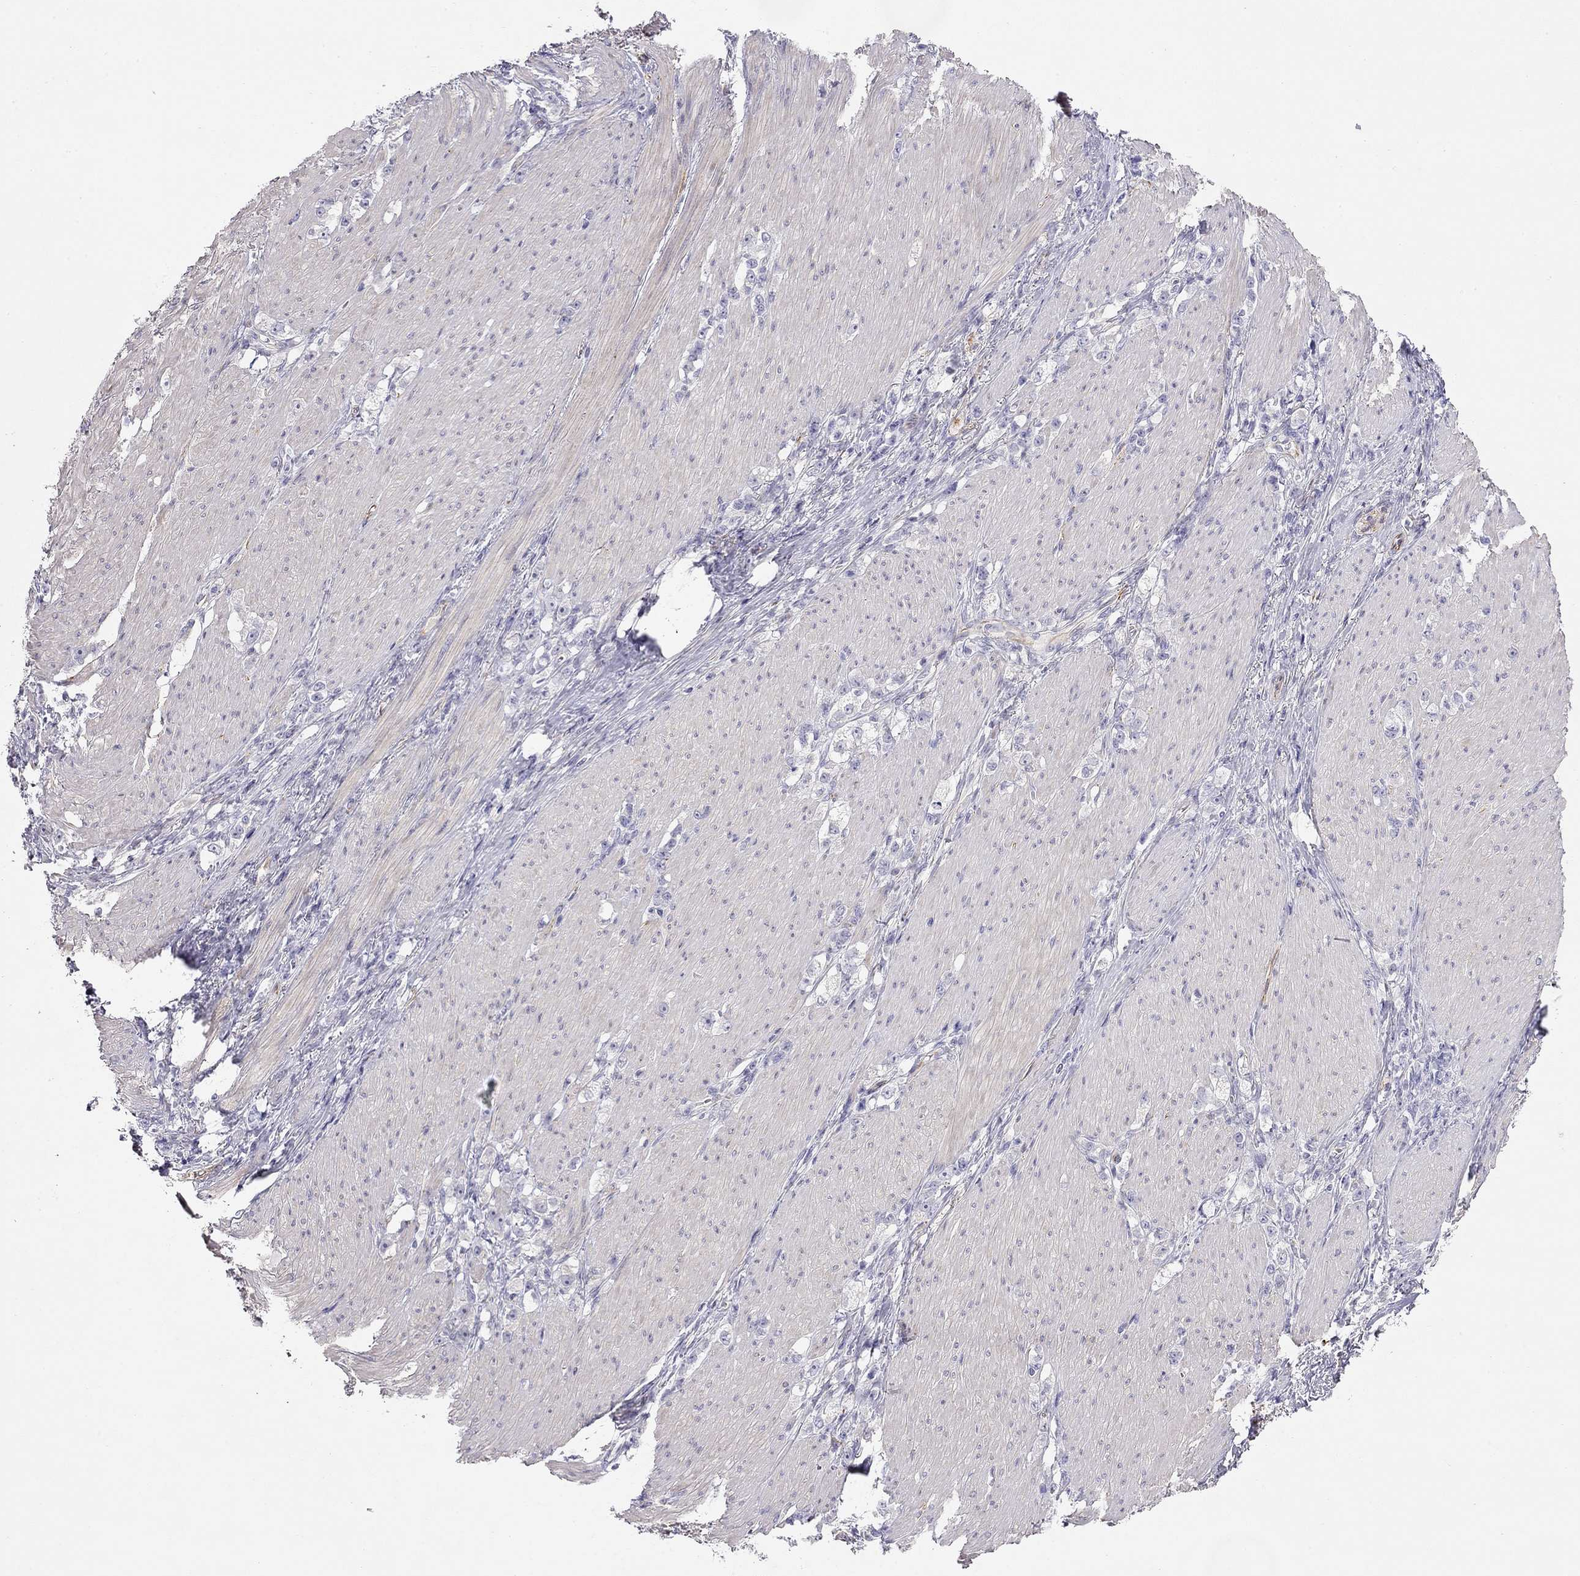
{"staining": {"intensity": "negative", "quantity": "none", "location": "none"}, "tissue": "stomach cancer", "cell_type": "Tumor cells", "image_type": "cancer", "snomed": [{"axis": "morphology", "description": "Adenocarcinoma, NOS"}, {"axis": "topography", "description": "Stomach, lower"}], "caption": "This is a photomicrograph of IHC staining of stomach cancer (adenocarcinoma), which shows no expression in tumor cells.", "gene": "RTL1", "patient": {"sex": "male", "age": 88}}